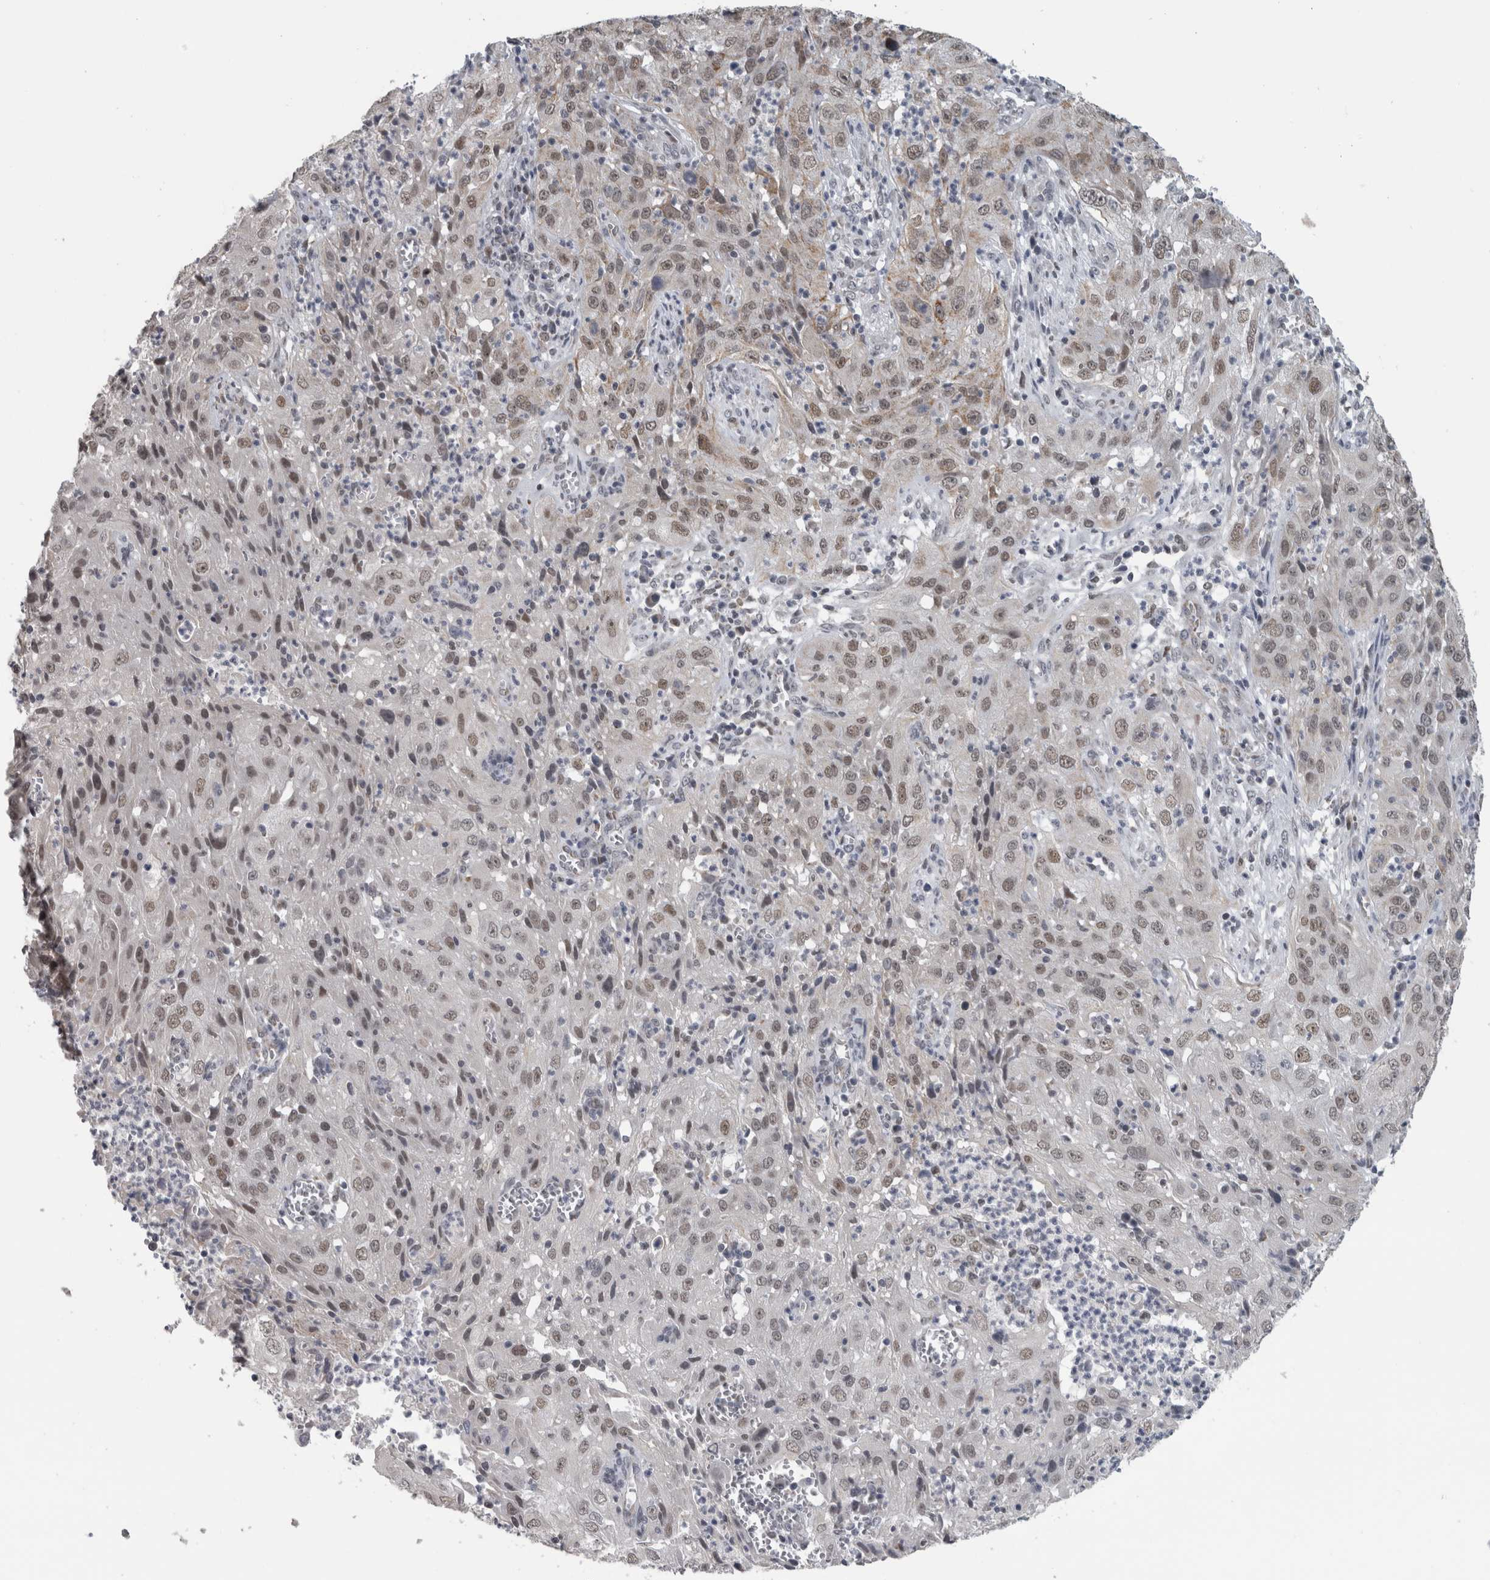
{"staining": {"intensity": "weak", "quantity": ">75%", "location": "nuclear"}, "tissue": "cervical cancer", "cell_type": "Tumor cells", "image_type": "cancer", "snomed": [{"axis": "morphology", "description": "Squamous cell carcinoma, NOS"}, {"axis": "topography", "description": "Cervix"}], "caption": "Protein staining by IHC displays weak nuclear positivity in approximately >75% of tumor cells in cervical cancer (squamous cell carcinoma).", "gene": "OR2K2", "patient": {"sex": "female", "age": 32}}